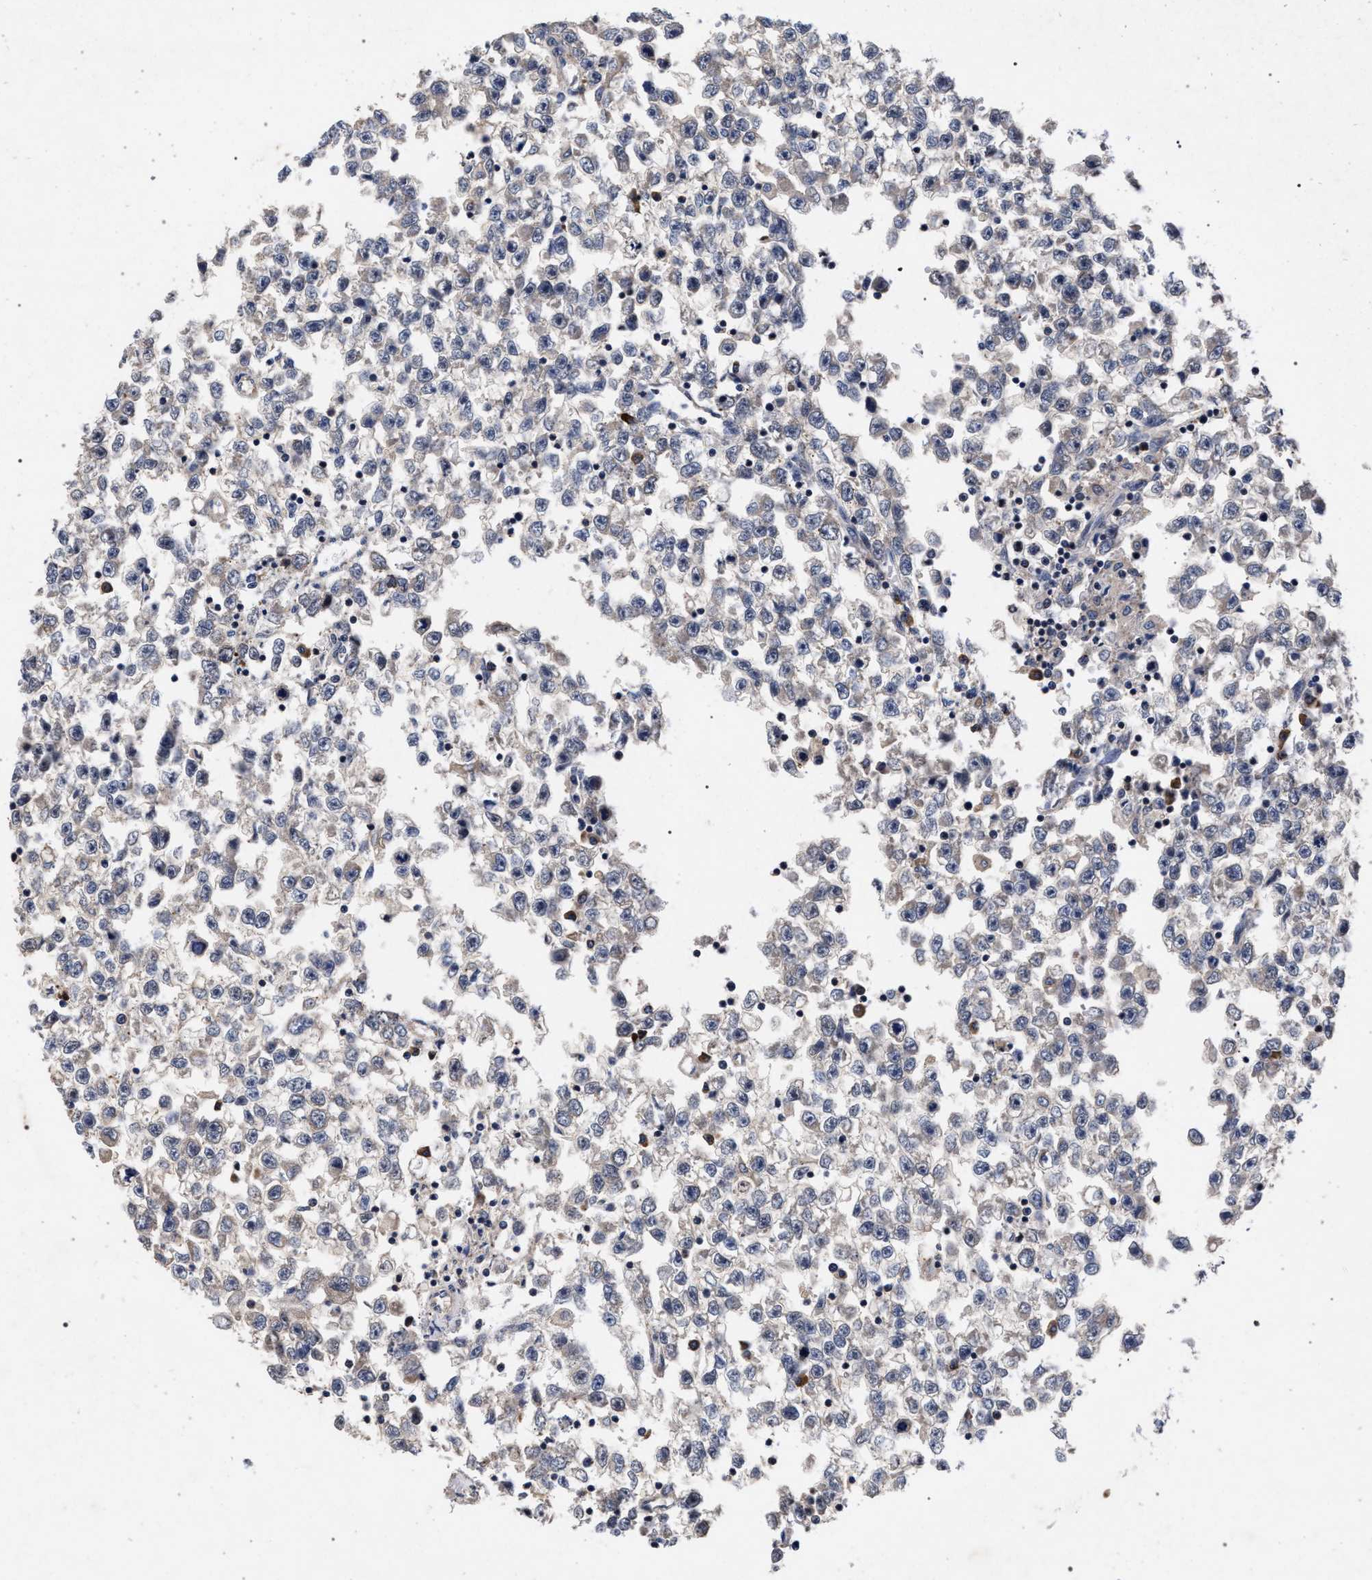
{"staining": {"intensity": "negative", "quantity": "none", "location": "none"}, "tissue": "testis cancer", "cell_type": "Tumor cells", "image_type": "cancer", "snomed": [{"axis": "morphology", "description": "Seminoma, NOS"}, {"axis": "morphology", "description": "Carcinoma, Embryonal, NOS"}, {"axis": "topography", "description": "Testis"}], "caption": "The image reveals no staining of tumor cells in testis seminoma.", "gene": "CFAP95", "patient": {"sex": "male", "age": 51}}